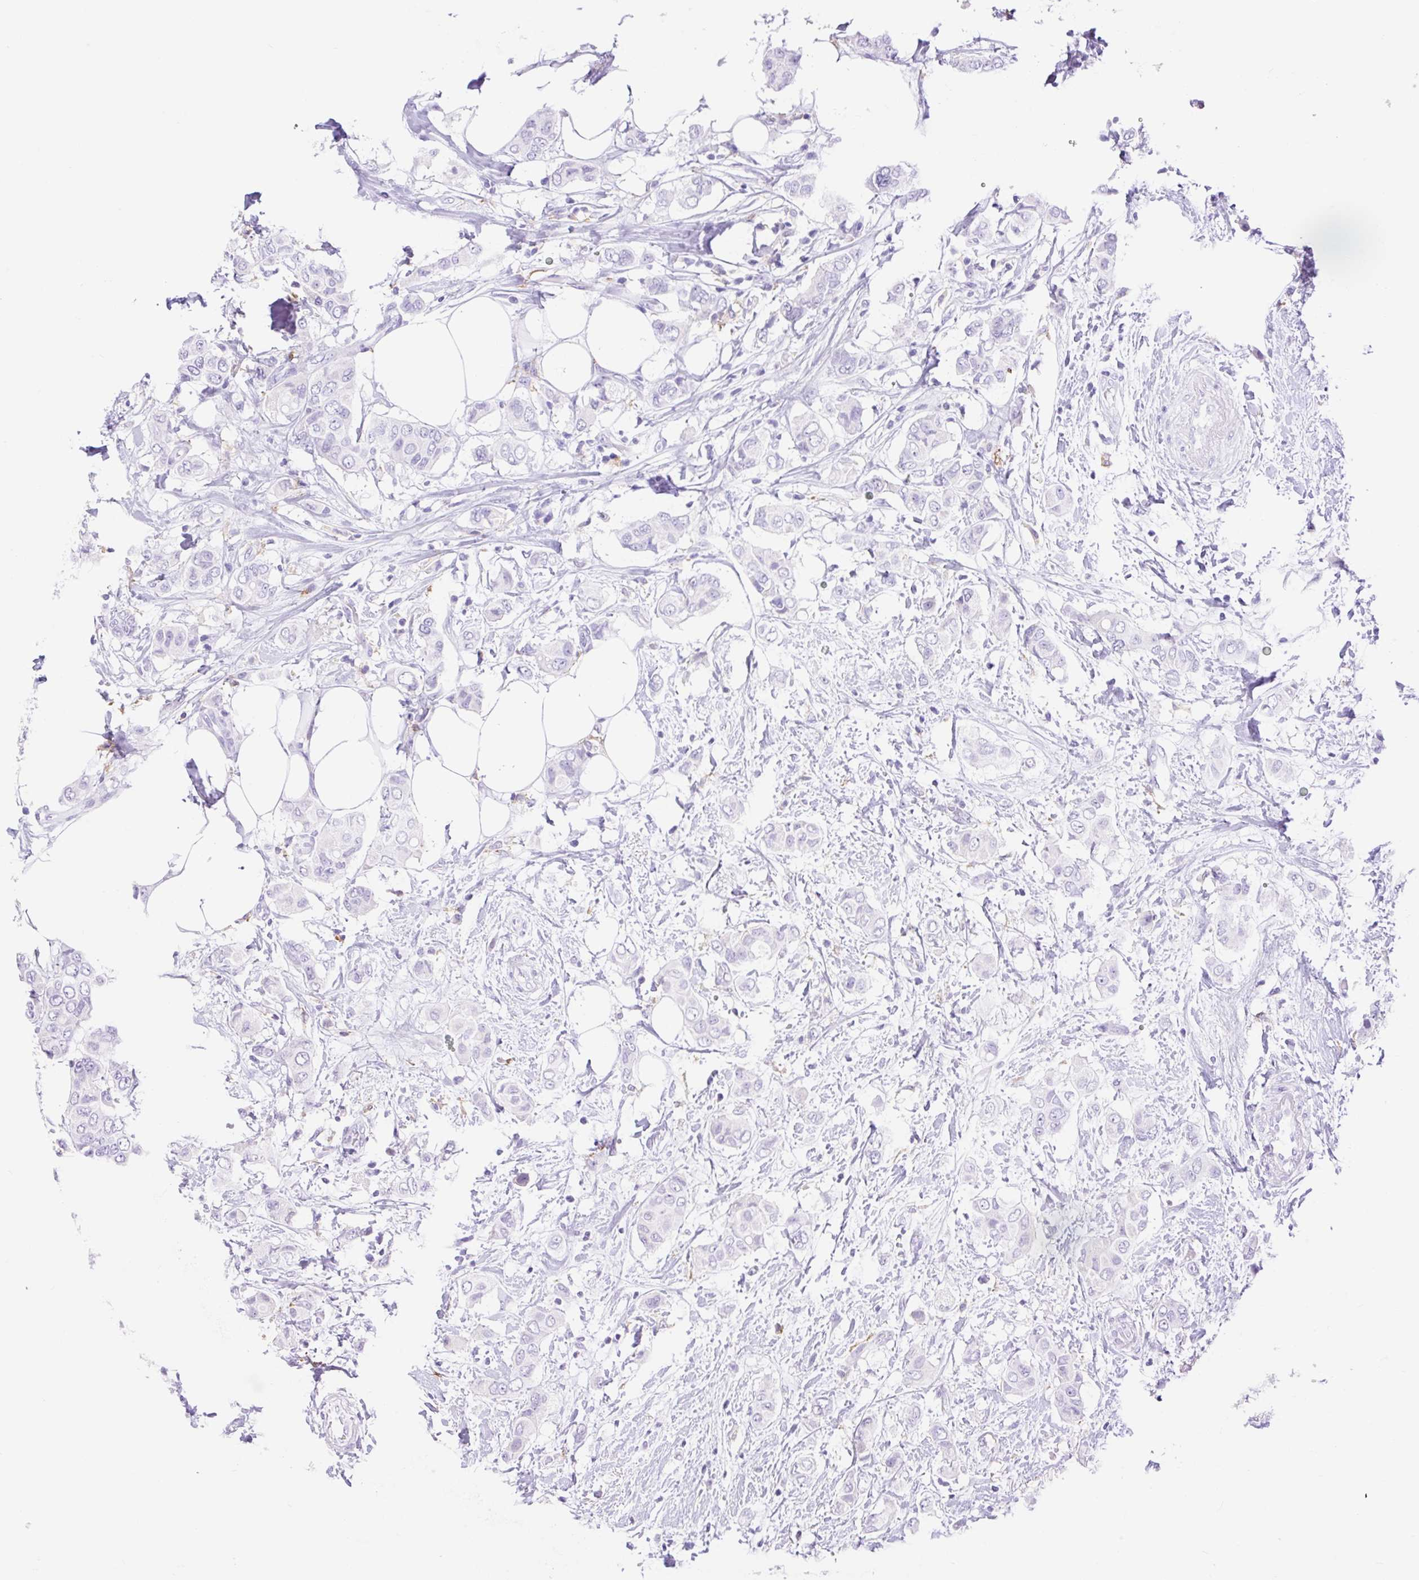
{"staining": {"intensity": "negative", "quantity": "none", "location": "none"}, "tissue": "breast cancer", "cell_type": "Tumor cells", "image_type": "cancer", "snomed": [{"axis": "morphology", "description": "Lobular carcinoma"}, {"axis": "topography", "description": "Breast"}], "caption": "Immunohistochemical staining of human breast cancer reveals no significant expression in tumor cells.", "gene": "SIGLEC1", "patient": {"sex": "female", "age": 51}}